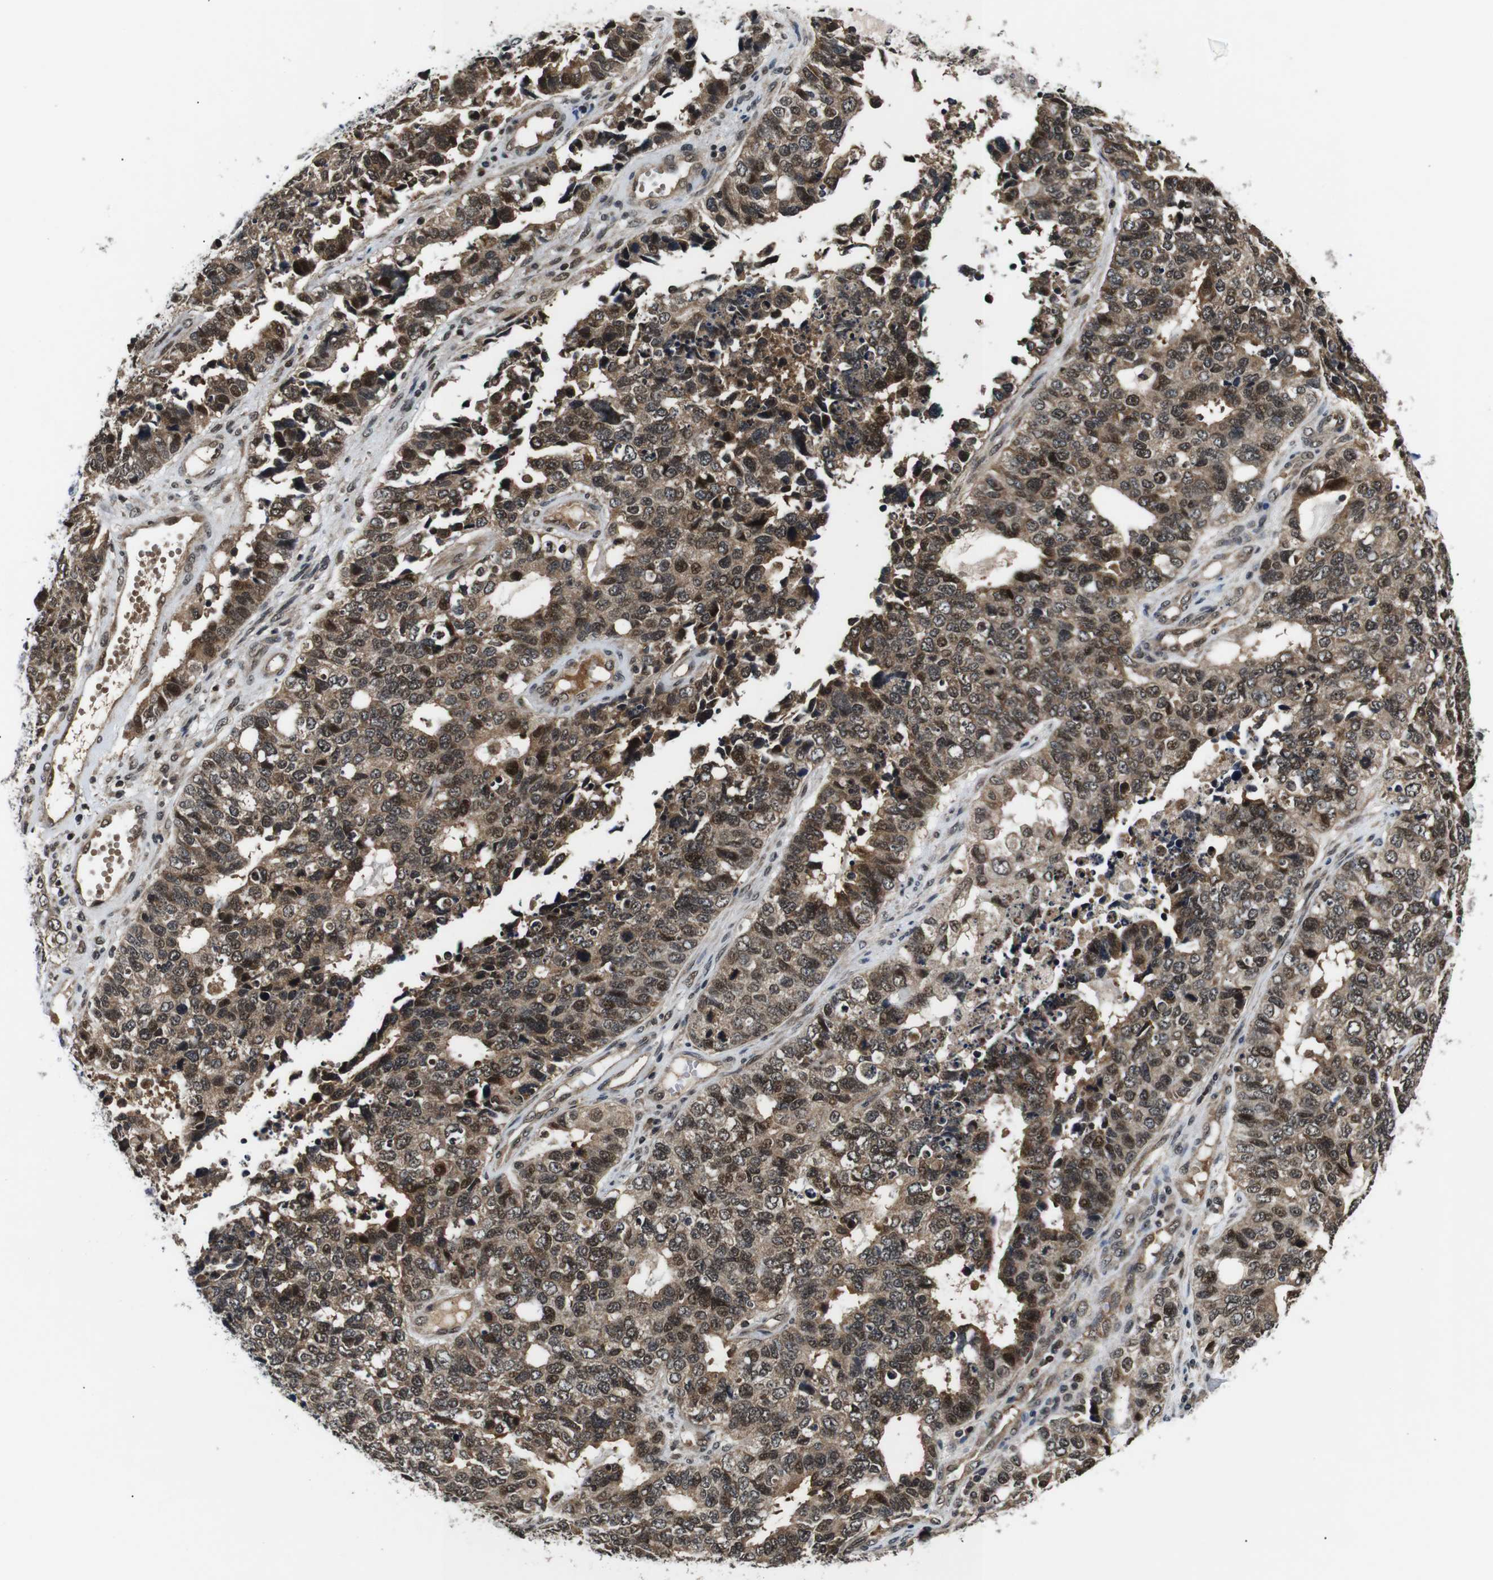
{"staining": {"intensity": "strong", "quantity": ">75%", "location": "cytoplasmic/membranous,nuclear"}, "tissue": "cervical cancer", "cell_type": "Tumor cells", "image_type": "cancer", "snomed": [{"axis": "morphology", "description": "Squamous cell carcinoma, NOS"}, {"axis": "topography", "description": "Cervix"}], "caption": "Cervical cancer stained with a protein marker shows strong staining in tumor cells.", "gene": "SKP1", "patient": {"sex": "female", "age": 63}}